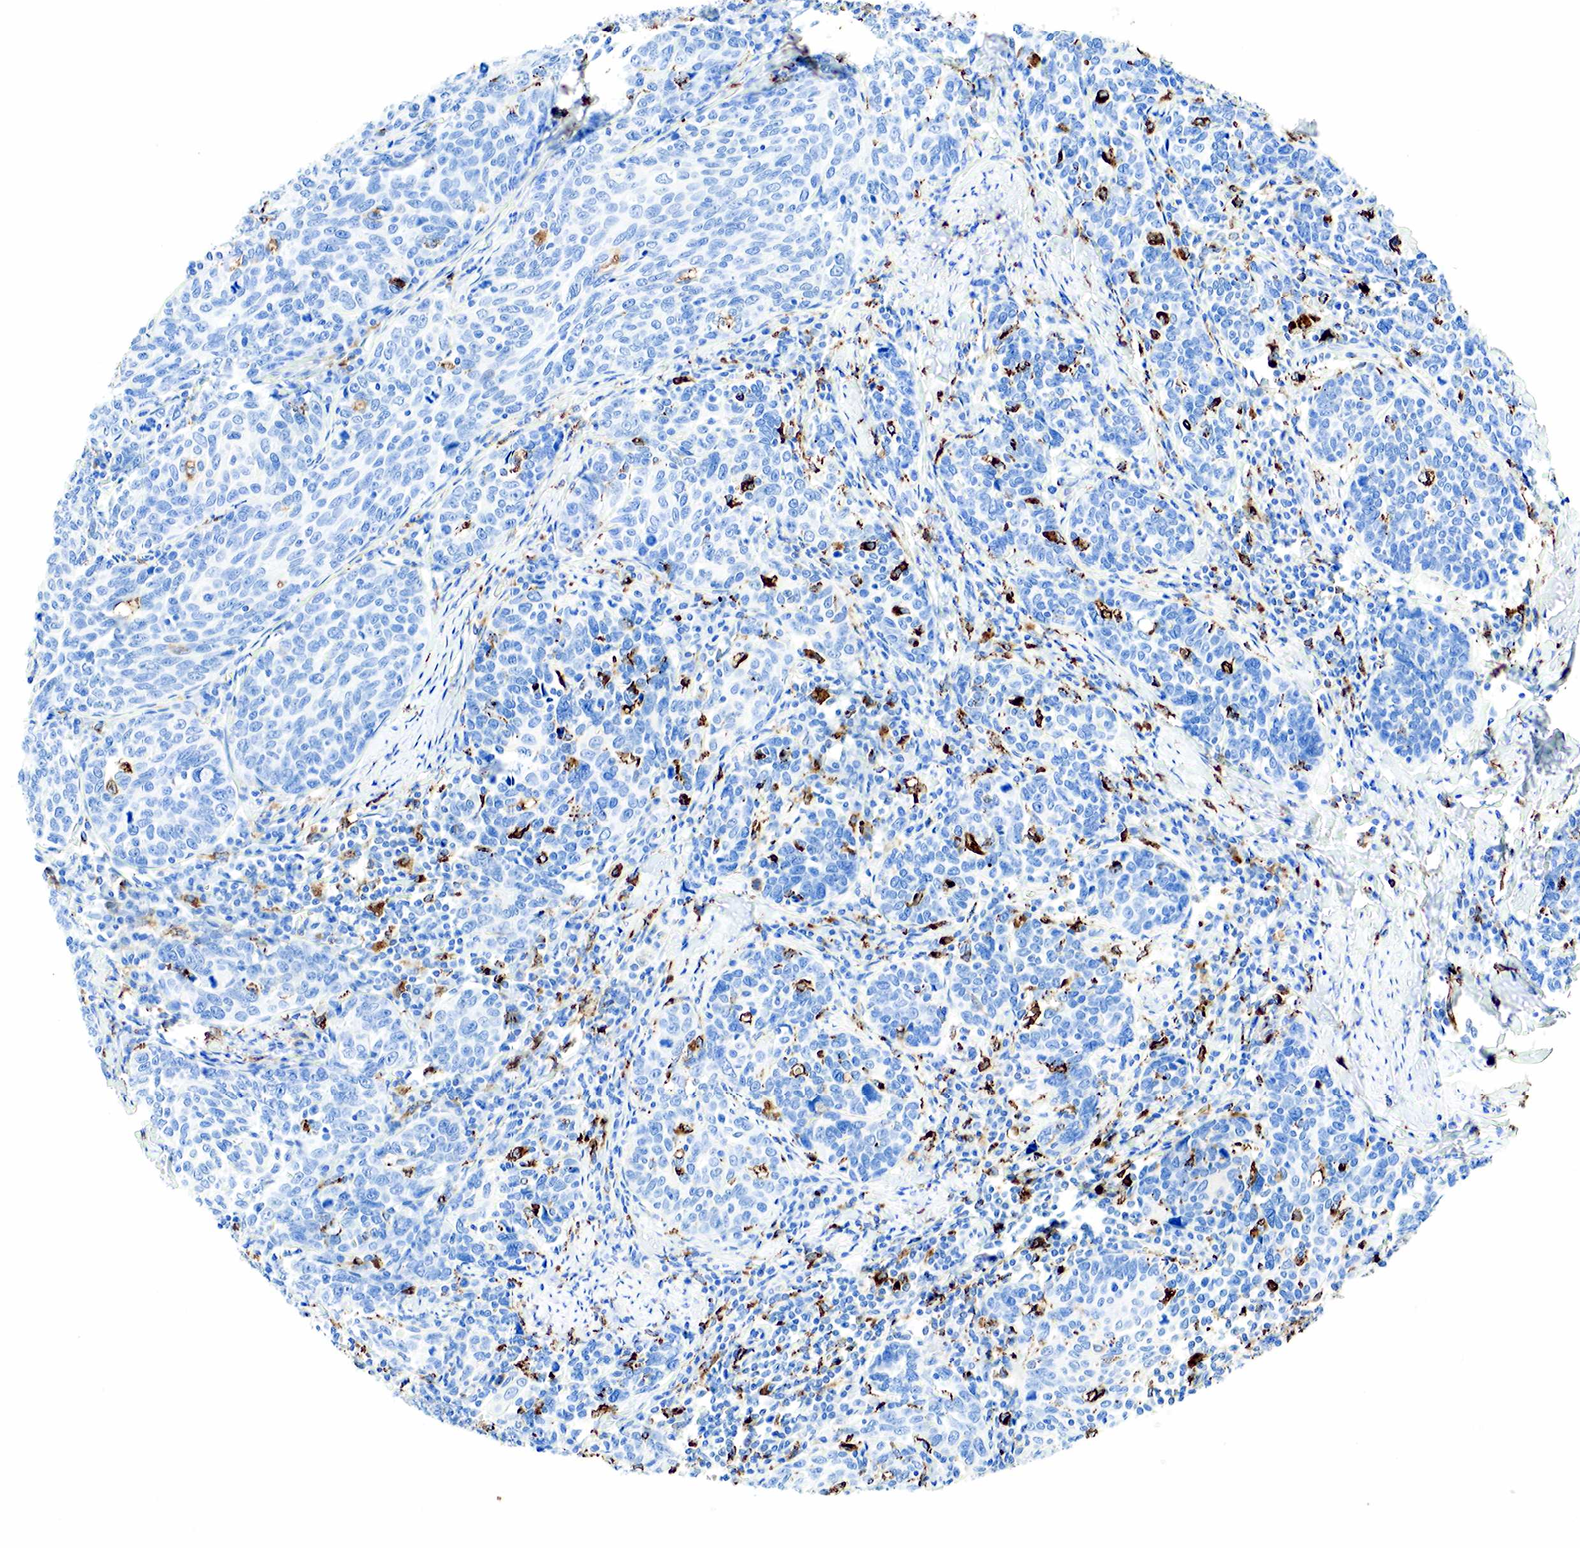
{"staining": {"intensity": "negative", "quantity": "none", "location": "none"}, "tissue": "cervical cancer", "cell_type": "Tumor cells", "image_type": "cancer", "snomed": [{"axis": "morphology", "description": "Squamous cell carcinoma, NOS"}, {"axis": "topography", "description": "Cervix"}], "caption": "Cervical cancer (squamous cell carcinoma) stained for a protein using immunohistochemistry demonstrates no staining tumor cells.", "gene": "CD68", "patient": {"sex": "female", "age": 41}}